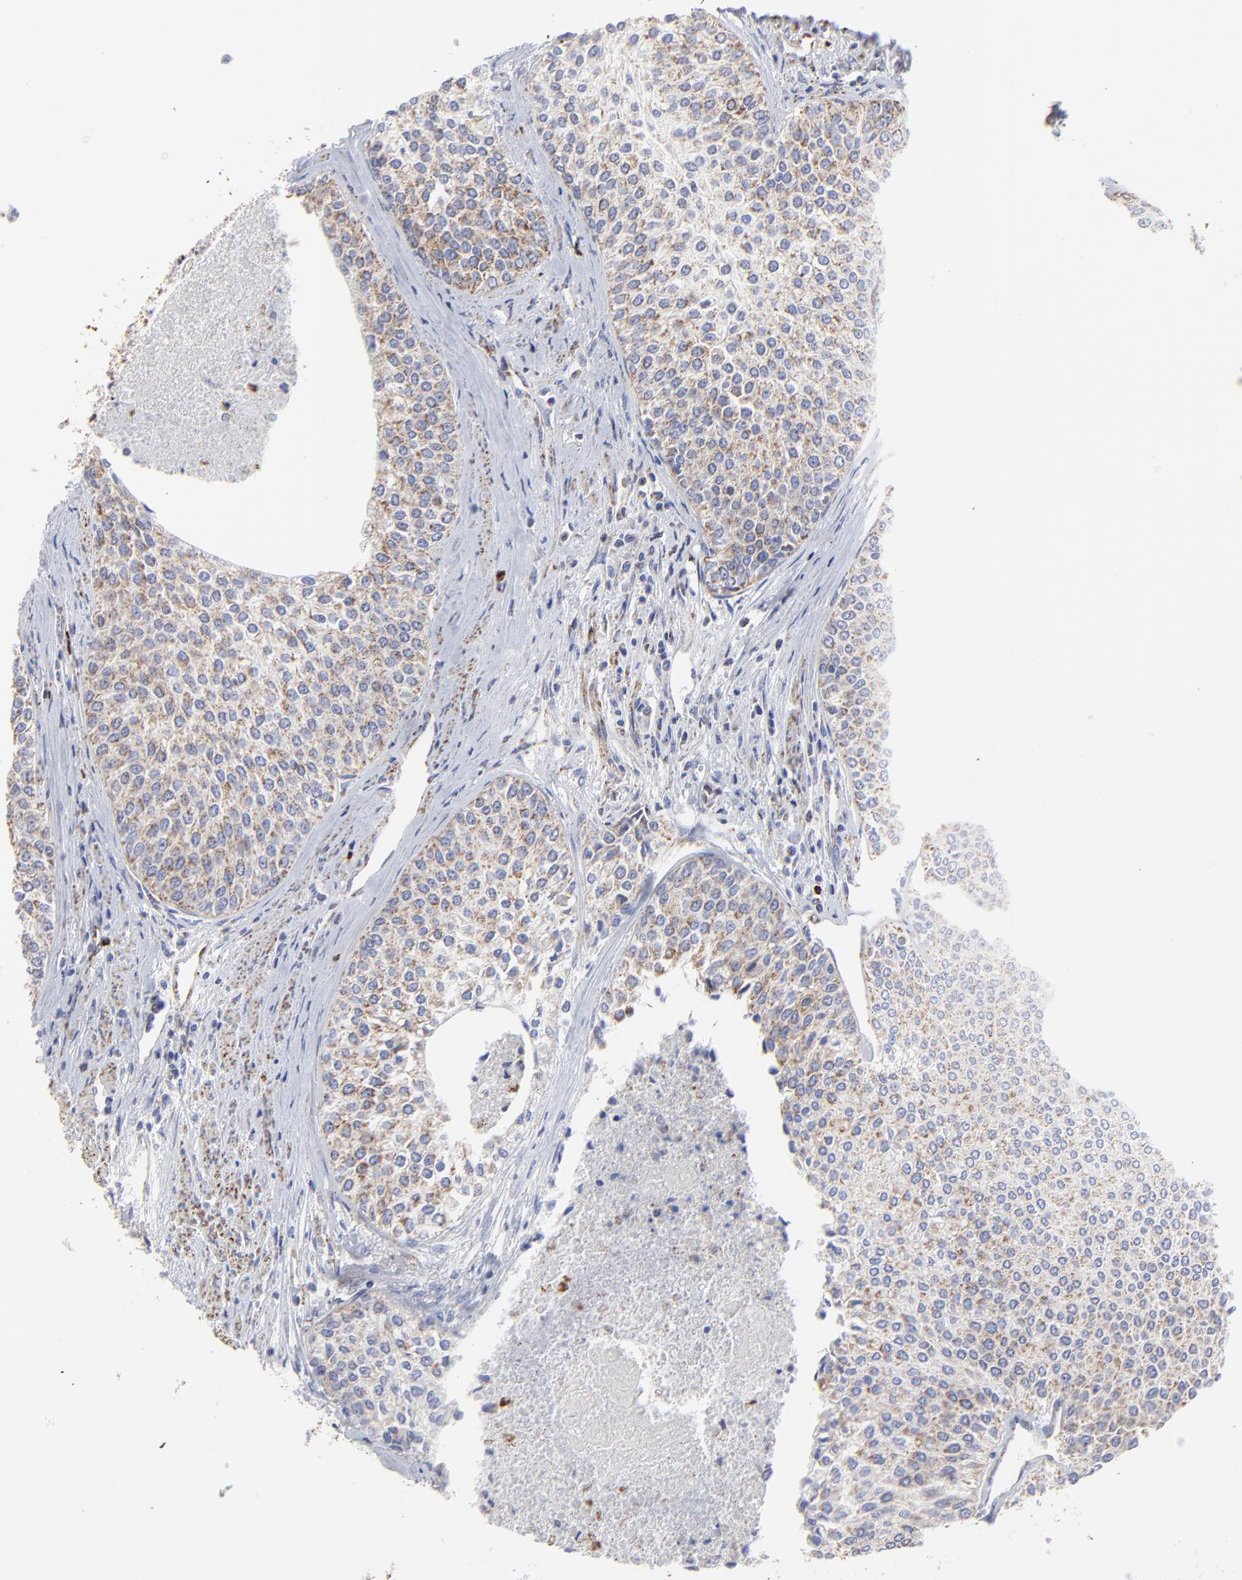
{"staining": {"intensity": "weak", "quantity": "25%-75%", "location": "cytoplasmic/membranous"}, "tissue": "urothelial cancer", "cell_type": "Tumor cells", "image_type": "cancer", "snomed": [{"axis": "morphology", "description": "Urothelial carcinoma, Low grade"}, {"axis": "topography", "description": "Urinary bladder"}], "caption": "Tumor cells show weak cytoplasmic/membranous staining in about 25%-75% of cells in urothelial cancer.", "gene": "PINK1", "patient": {"sex": "female", "age": 73}}